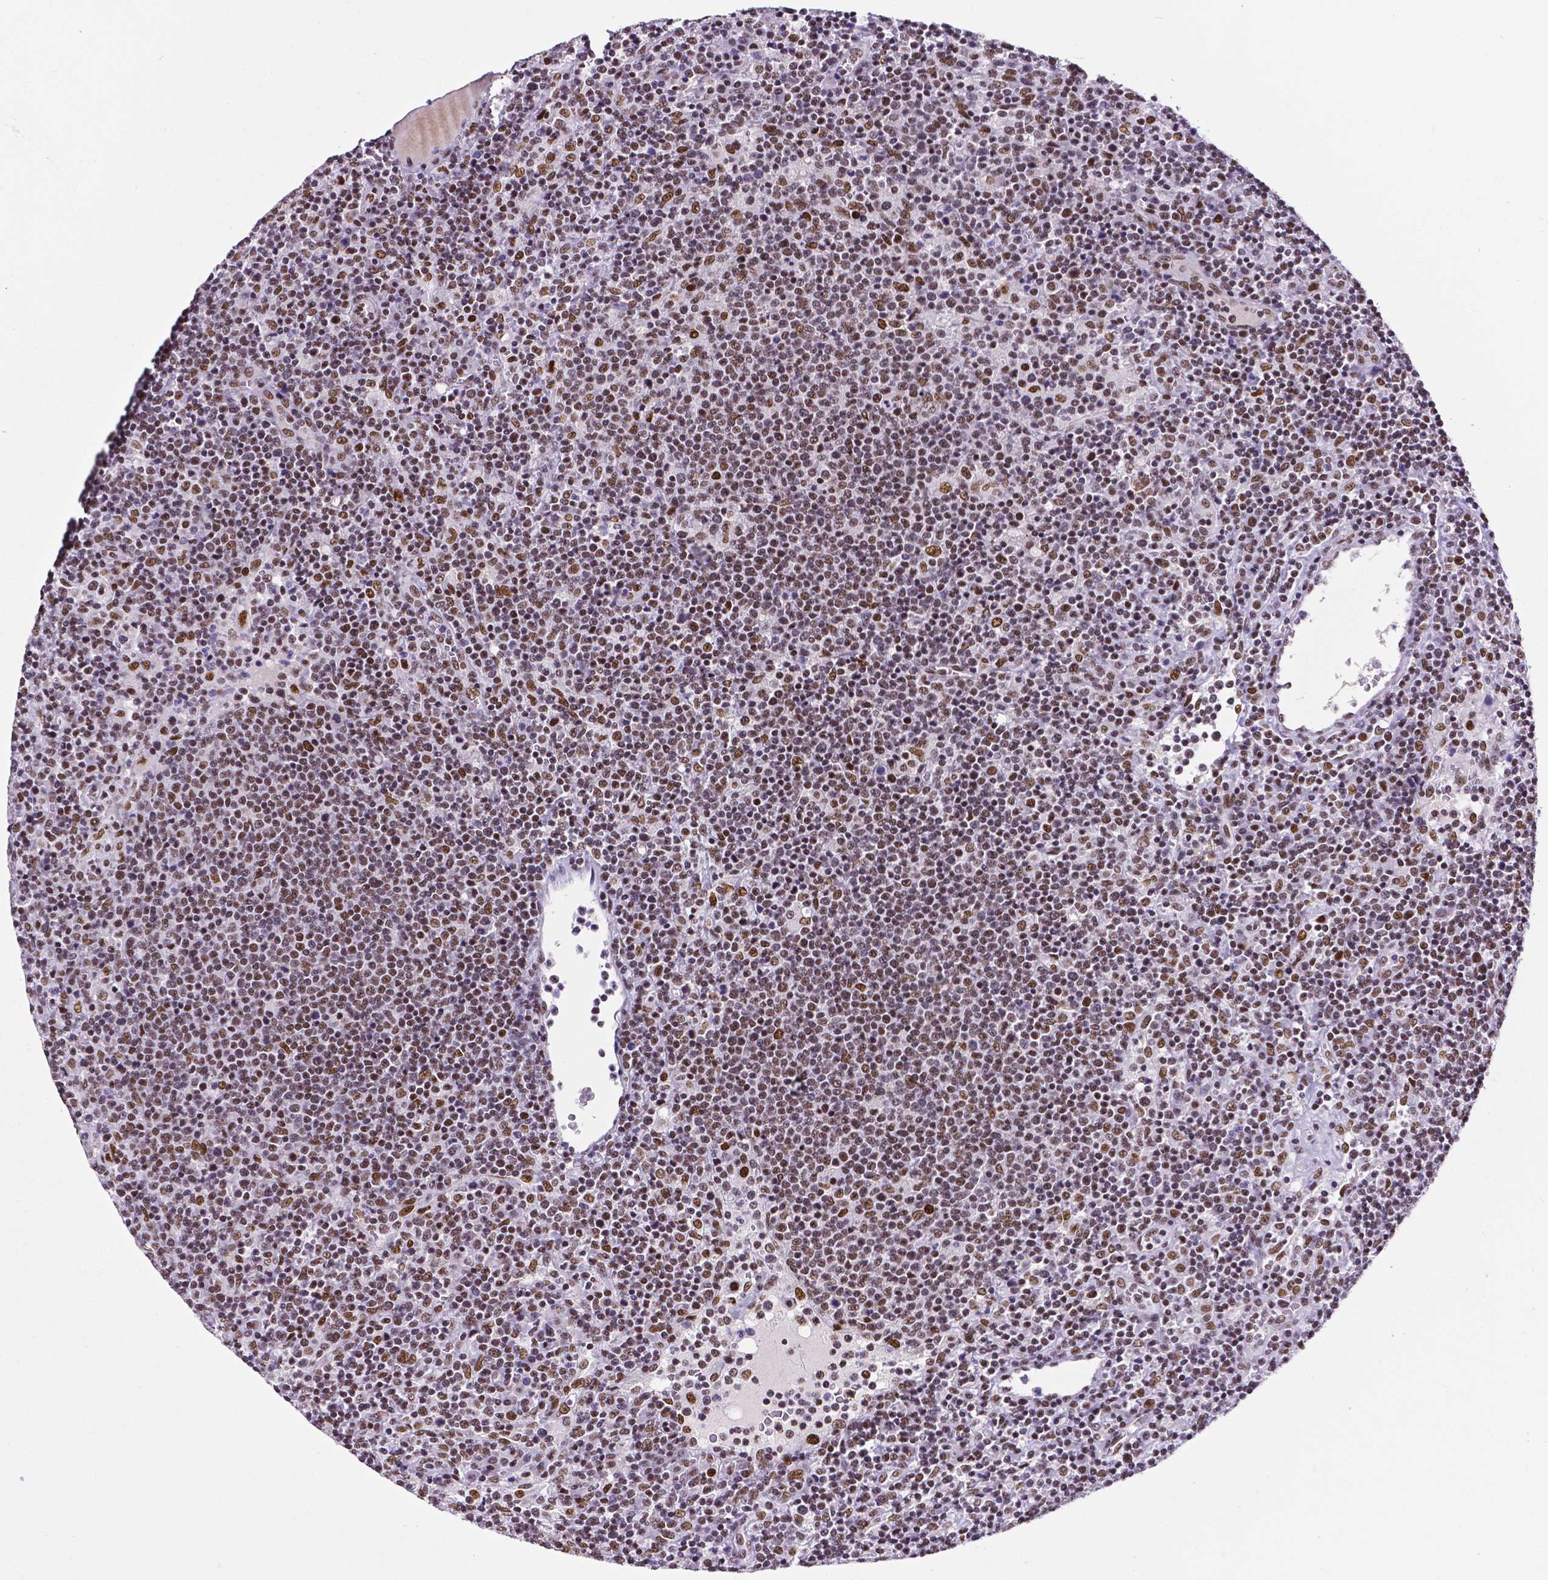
{"staining": {"intensity": "moderate", "quantity": ">75%", "location": "nuclear"}, "tissue": "lymphoma", "cell_type": "Tumor cells", "image_type": "cancer", "snomed": [{"axis": "morphology", "description": "Malignant lymphoma, non-Hodgkin's type, High grade"}, {"axis": "topography", "description": "Lymph node"}], "caption": "A histopathology image of human high-grade malignant lymphoma, non-Hodgkin's type stained for a protein exhibits moderate nuclear brown staining in tumor cells.", "gene": "REST", "patient": {"sex": "male", "age": 61}}